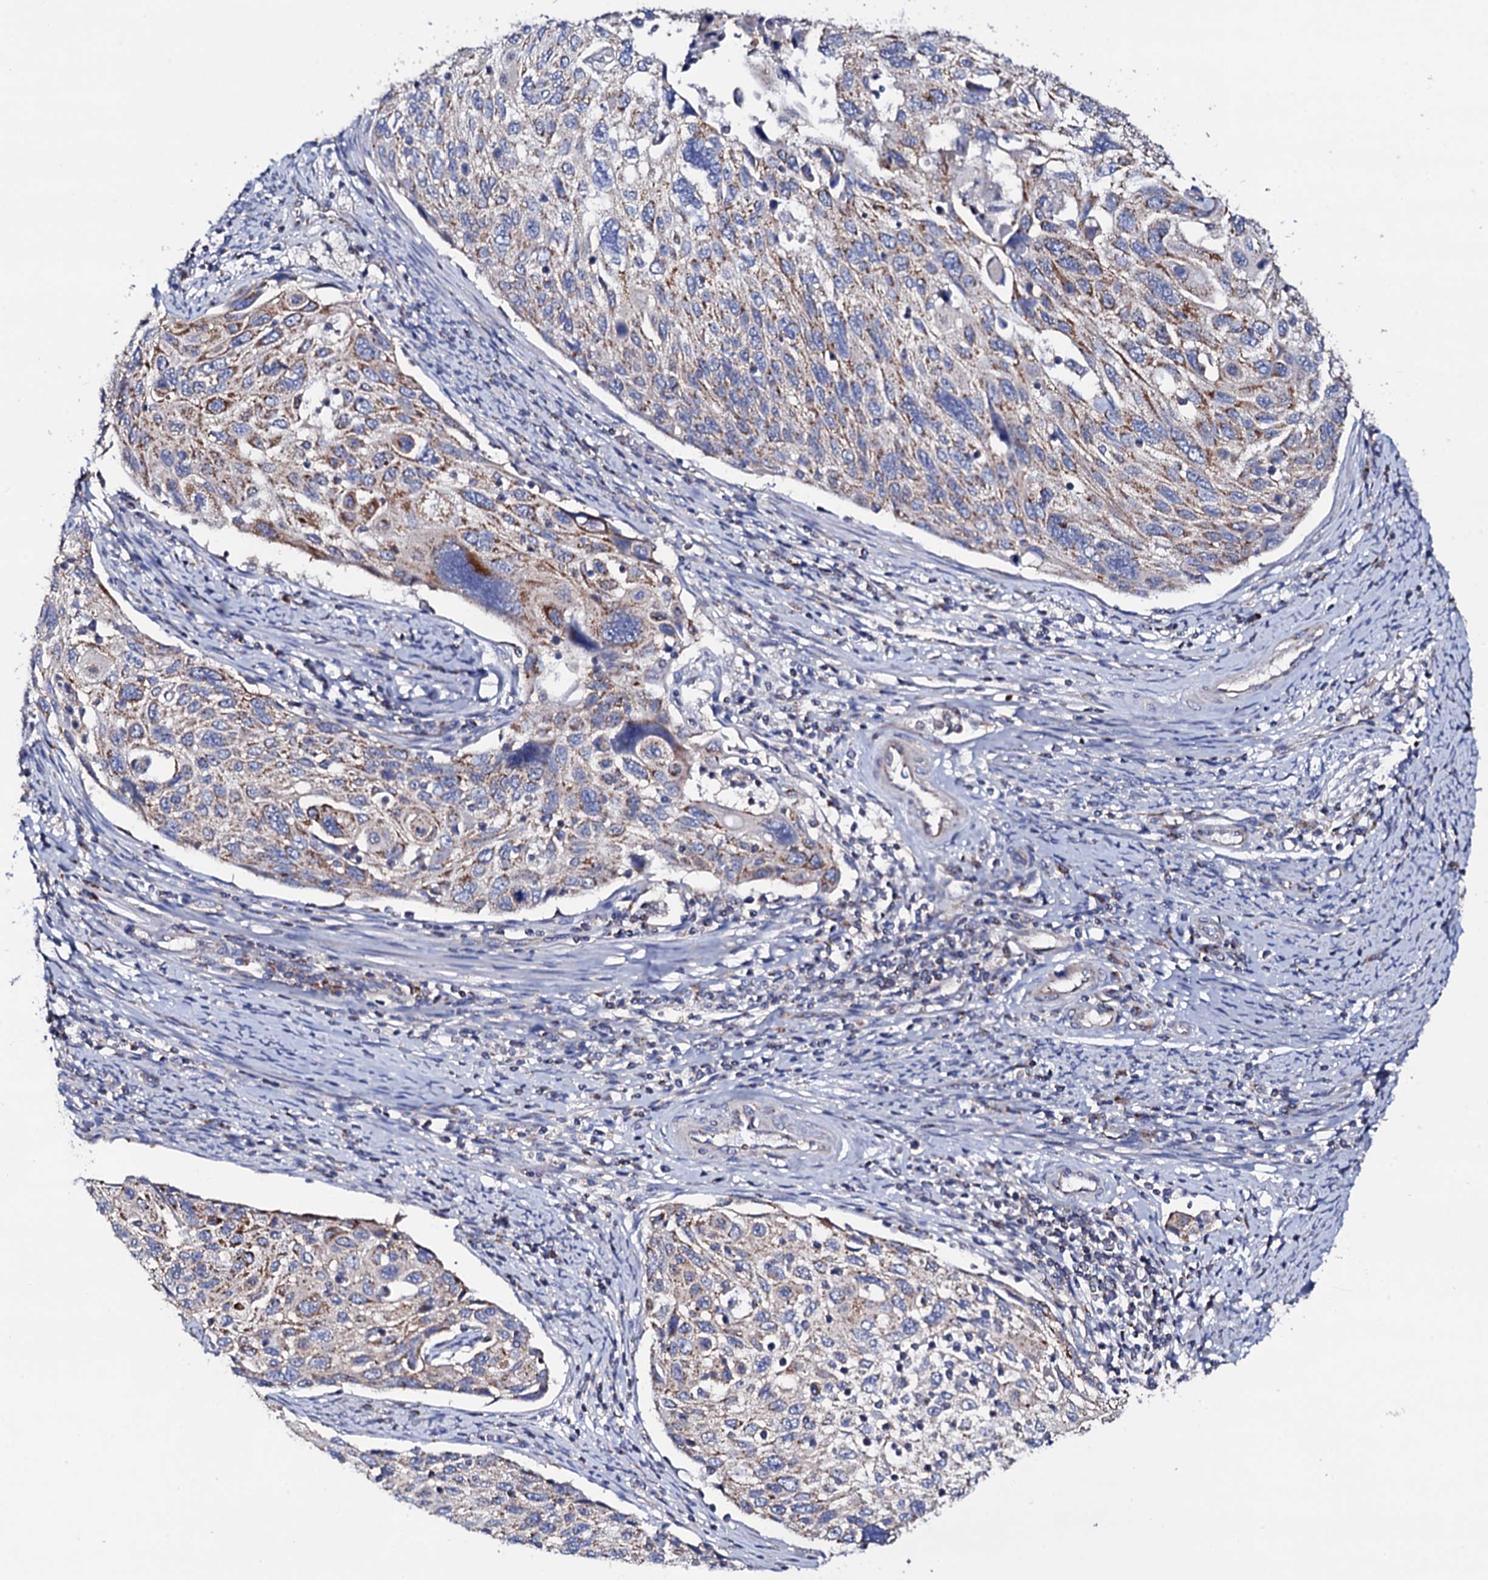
{"staining": {"intensity": "moderate", "quantity": "<25%", "location": "cytoplasmic/membranous"}, "tissue": "cervical cancer", "cell_type": "Tumor cells", "image_type": "cancer", "snomed": [{"axis": "morphology", "description": "Squamous cell carcinoma, NOS"}, {"axis": "topography", "description": "Cervix"}], "caption": "Protein analysis of cervical cancer tissue displays moderate cytoplasmic/membranous positivity in about <25% of tumor cells.", "gene": "TCAF2", "patient": {"sex": "female", "age": 70}}